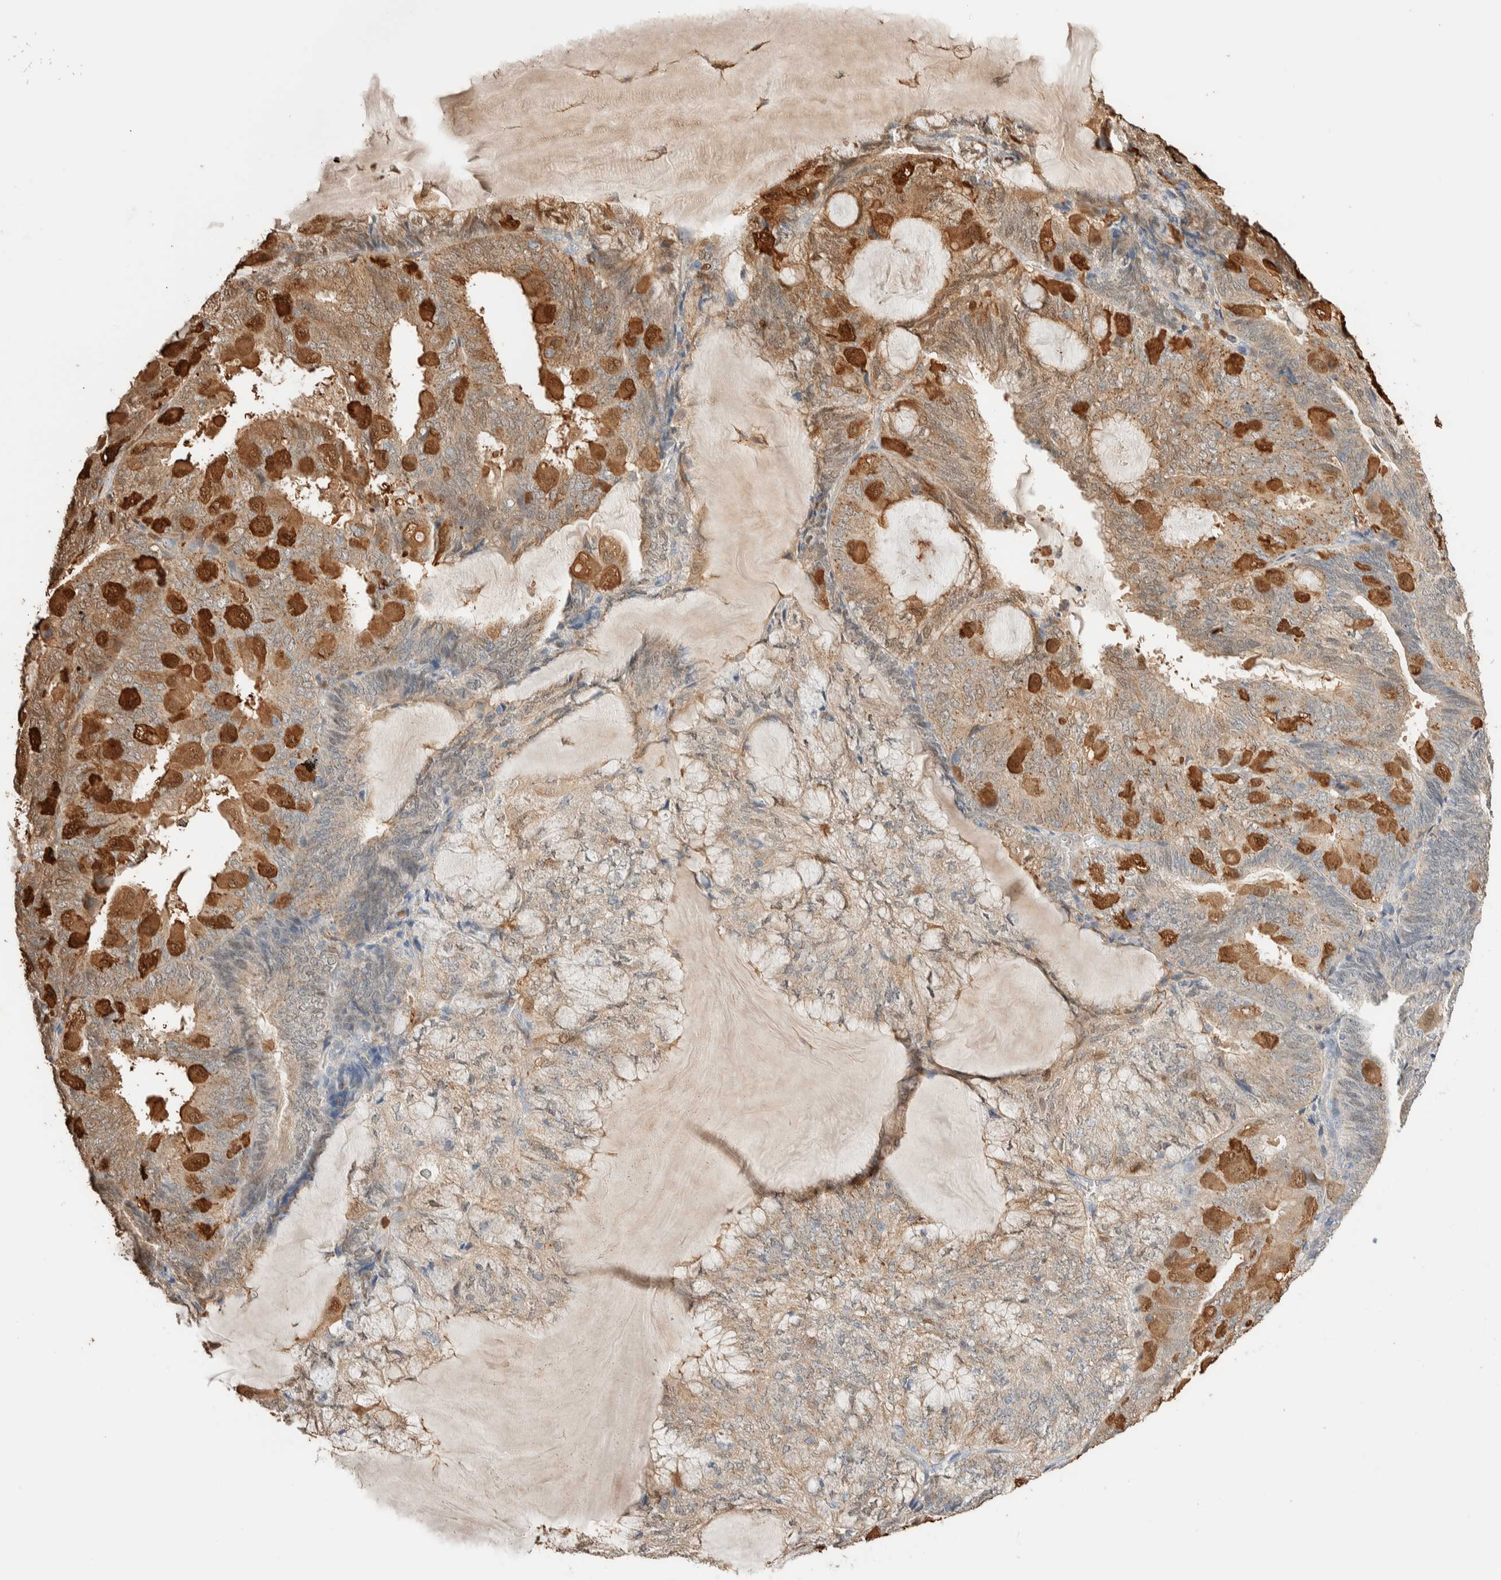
{"staining": {"intensity": "strong", "quantity": "25%-75%", "location": "cytoplasmic/membranous,nuclear"}, "tissue": "endometrial cancer", "cell_type": "Tumor cells", "image_type": "cancer", "snomed": [{"axis": "morphology", "description": "Adenocarcinoma, NOS"}, {"axis": "topography", "description": "Endometrium"}], "caption": "Endometrial cancer tissue demonstrates strong cytoplasmic/membranous and nuclear expression in about 25%-75% of tumor cells", "gene": "SETD4", "patient": {"sex": "female", "age": 81}}